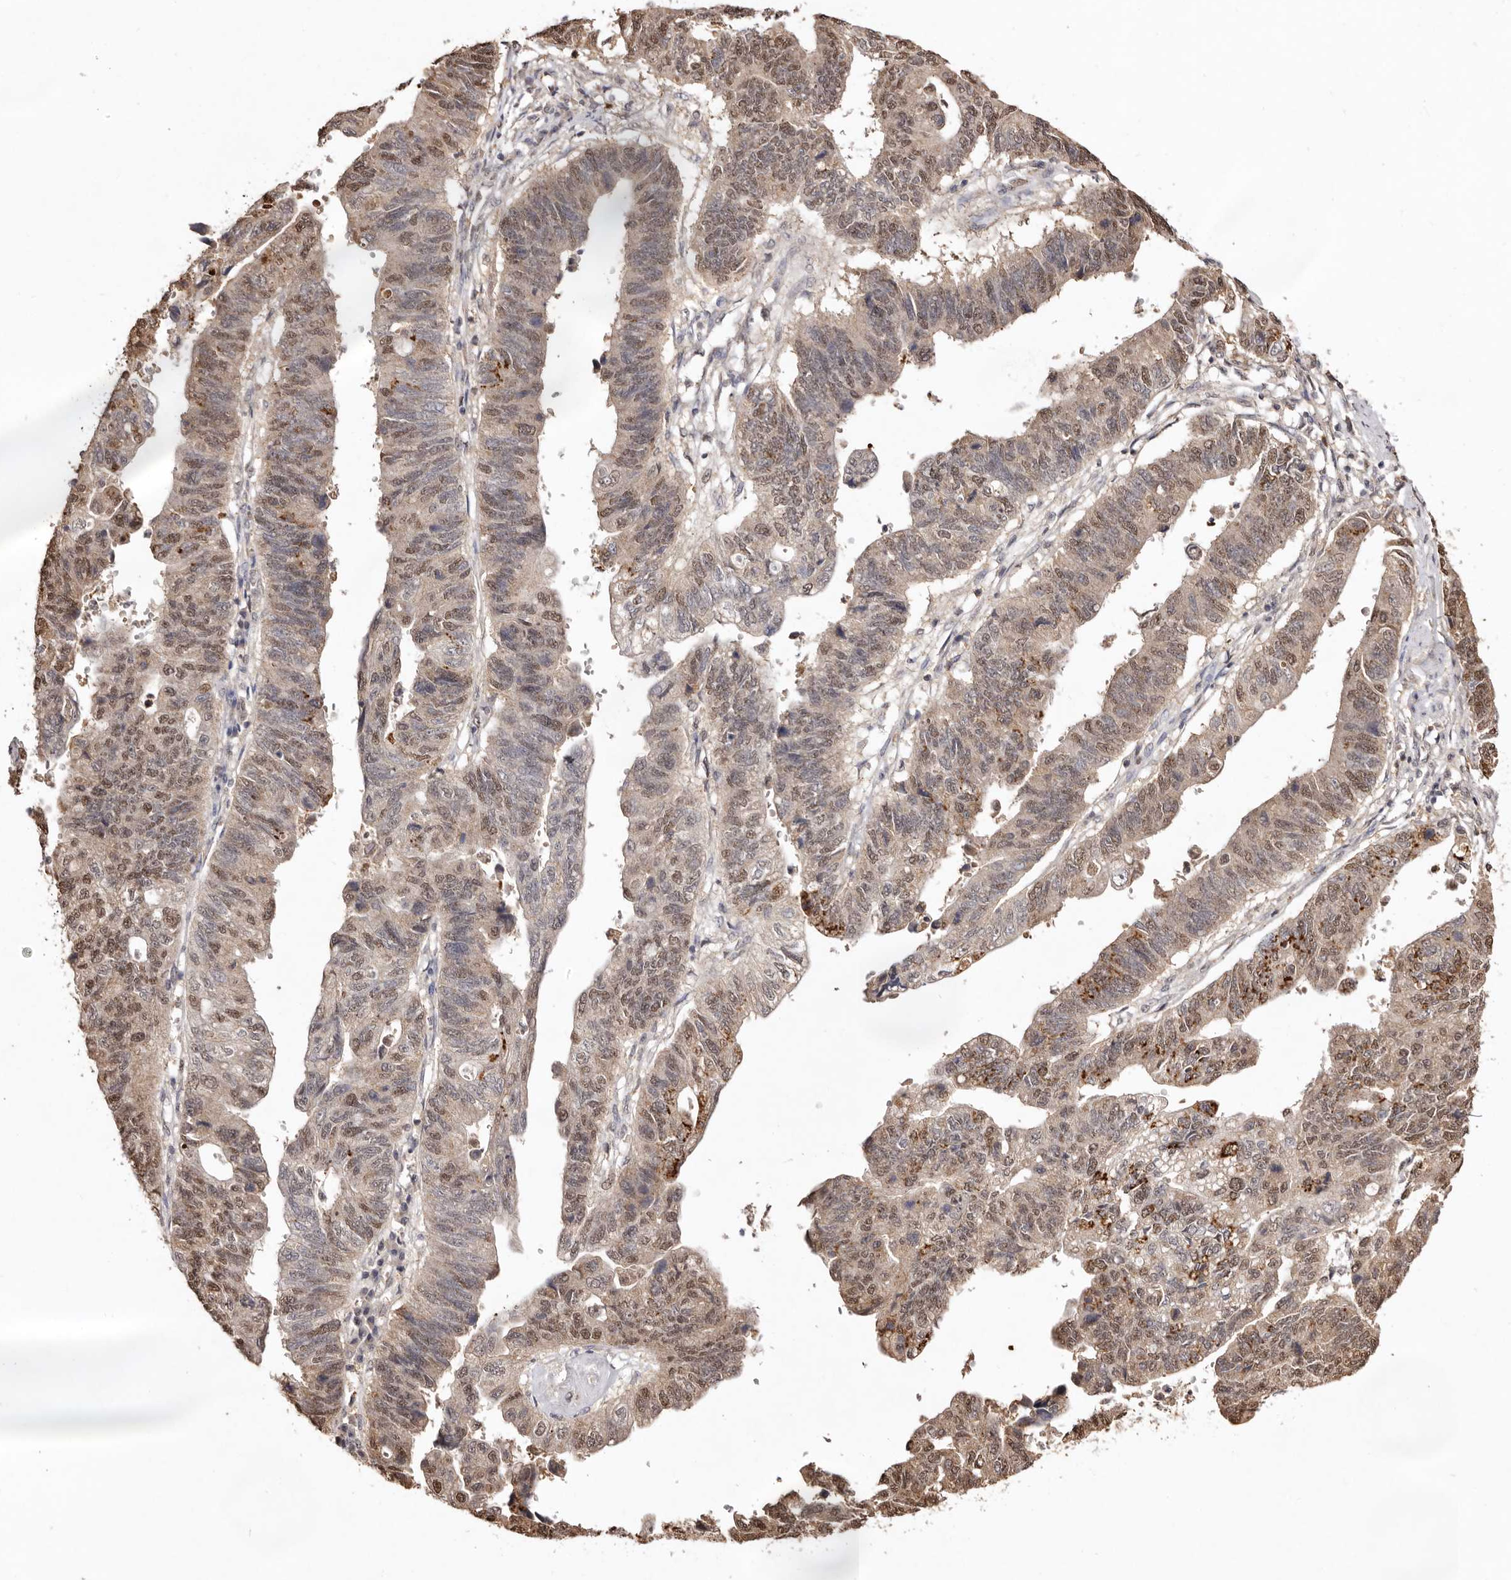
{"staining": {"intensity": "moderate", "quantity": "25%-75%", "location": "nuclear"}, "tissue": "stomach cancer", "cell_type": "Tumor cells", "image_type": "cancer", "snomed": [{"axis": "morphology", "description": "Adenocarcinoma, NOS"}, {"axis": "topography", "description": "Stomach"}], "caption": "This photomicrograph displays IHC staining of adenocarcinoma (stomach), with medium moderate nuclear staining in about 25%-75% of tumor cells.", "gene": "NOTCH1", "patient": {"sex": "male", "age": 59}}